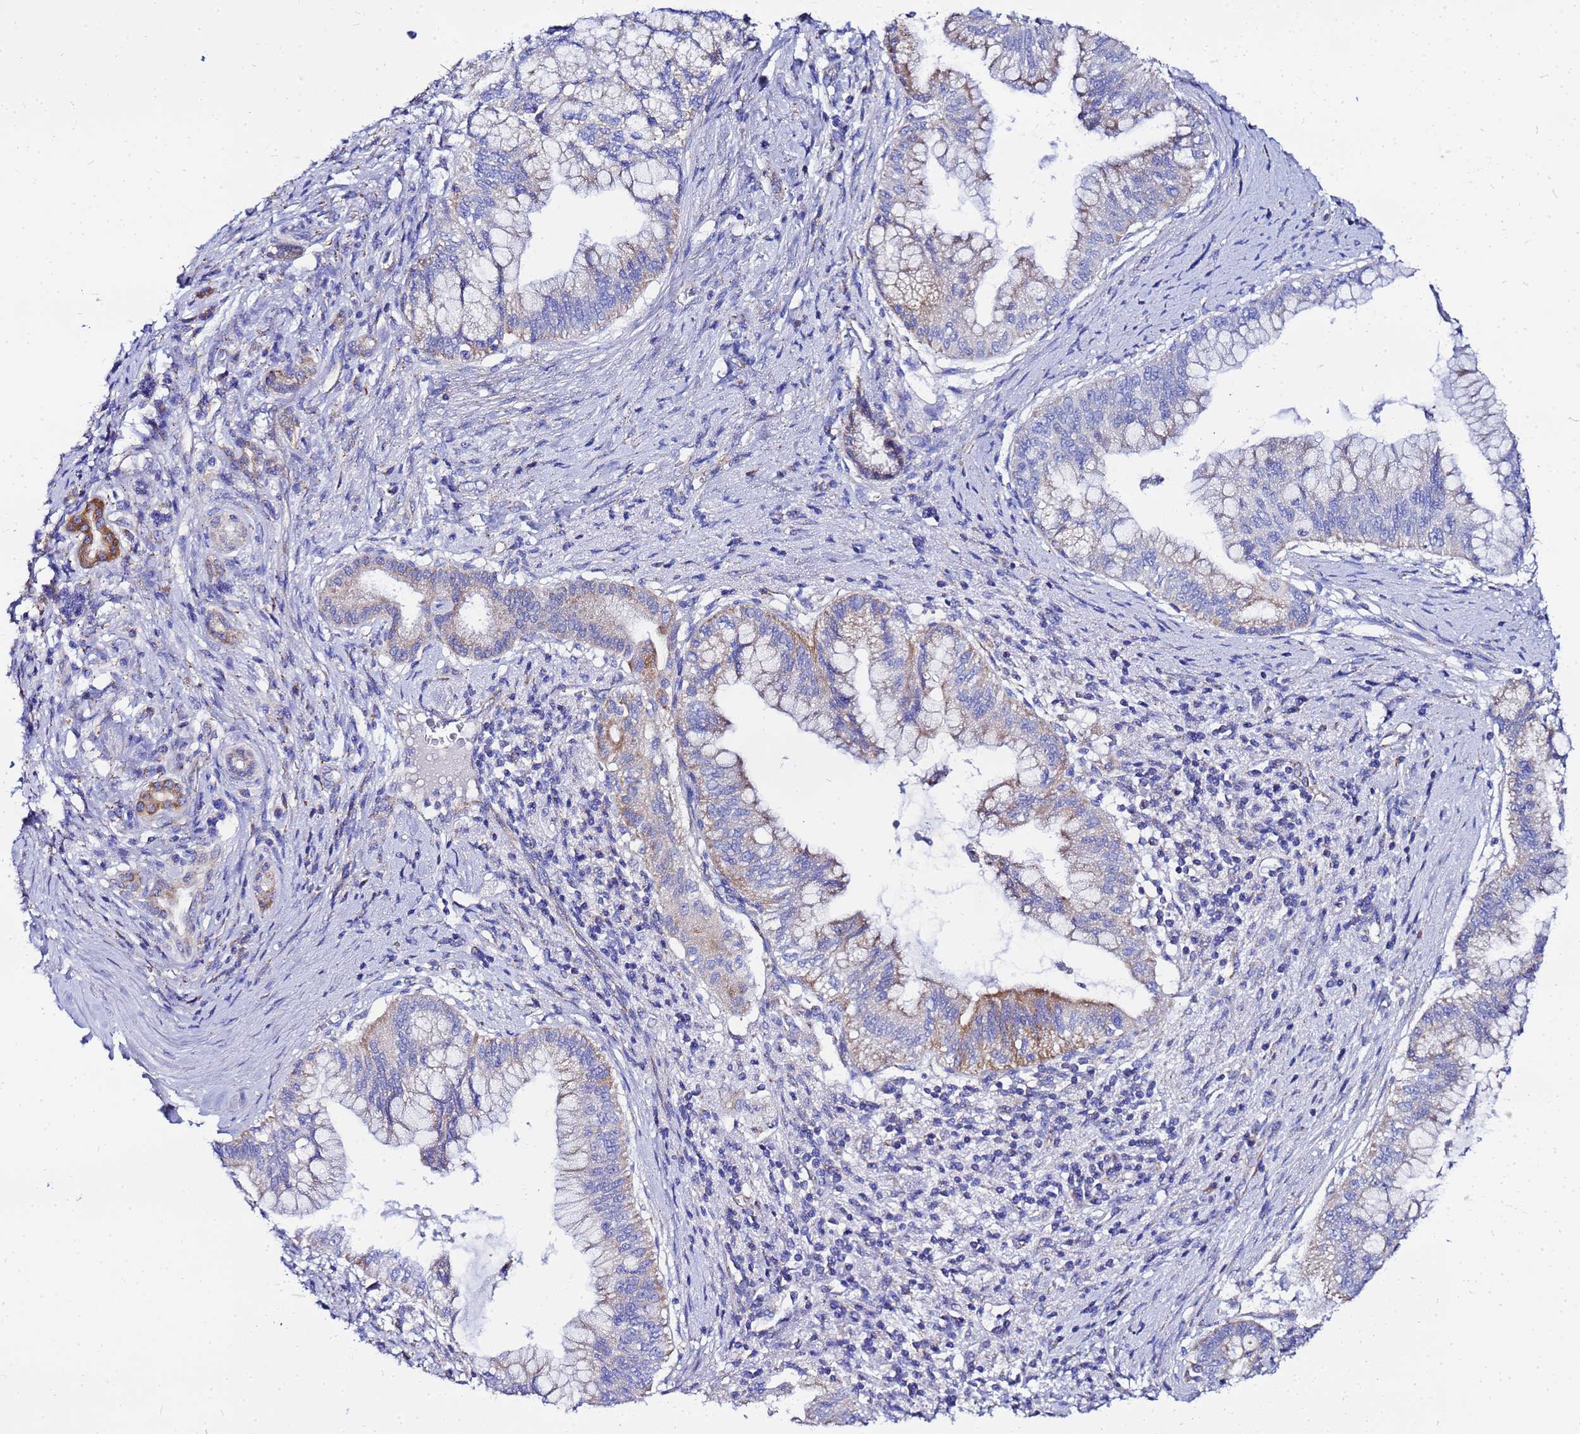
{"staining": {"intensity": "moderate", "quantity": "<25%", "location": "cytoplasmic/membranous"}, "tissue": "pancreatic cancer", "cell_type": "Tumor cells", "image_type": "cancer", "snomed": [{"axis": "morphology", "description": "Adenocarcinoma, NOS"}, {"axis": "topography", "description": "Pancreas"}], "caption": "Pancreatic adenocarcinoma tissue shows moderate cytoplasmic/membranous expression in approximately <25% of tumor cells, visualized by immunohistochemistry.", "gene": "FAHD2A", "patient": {"sex": "male", "age": 46}}